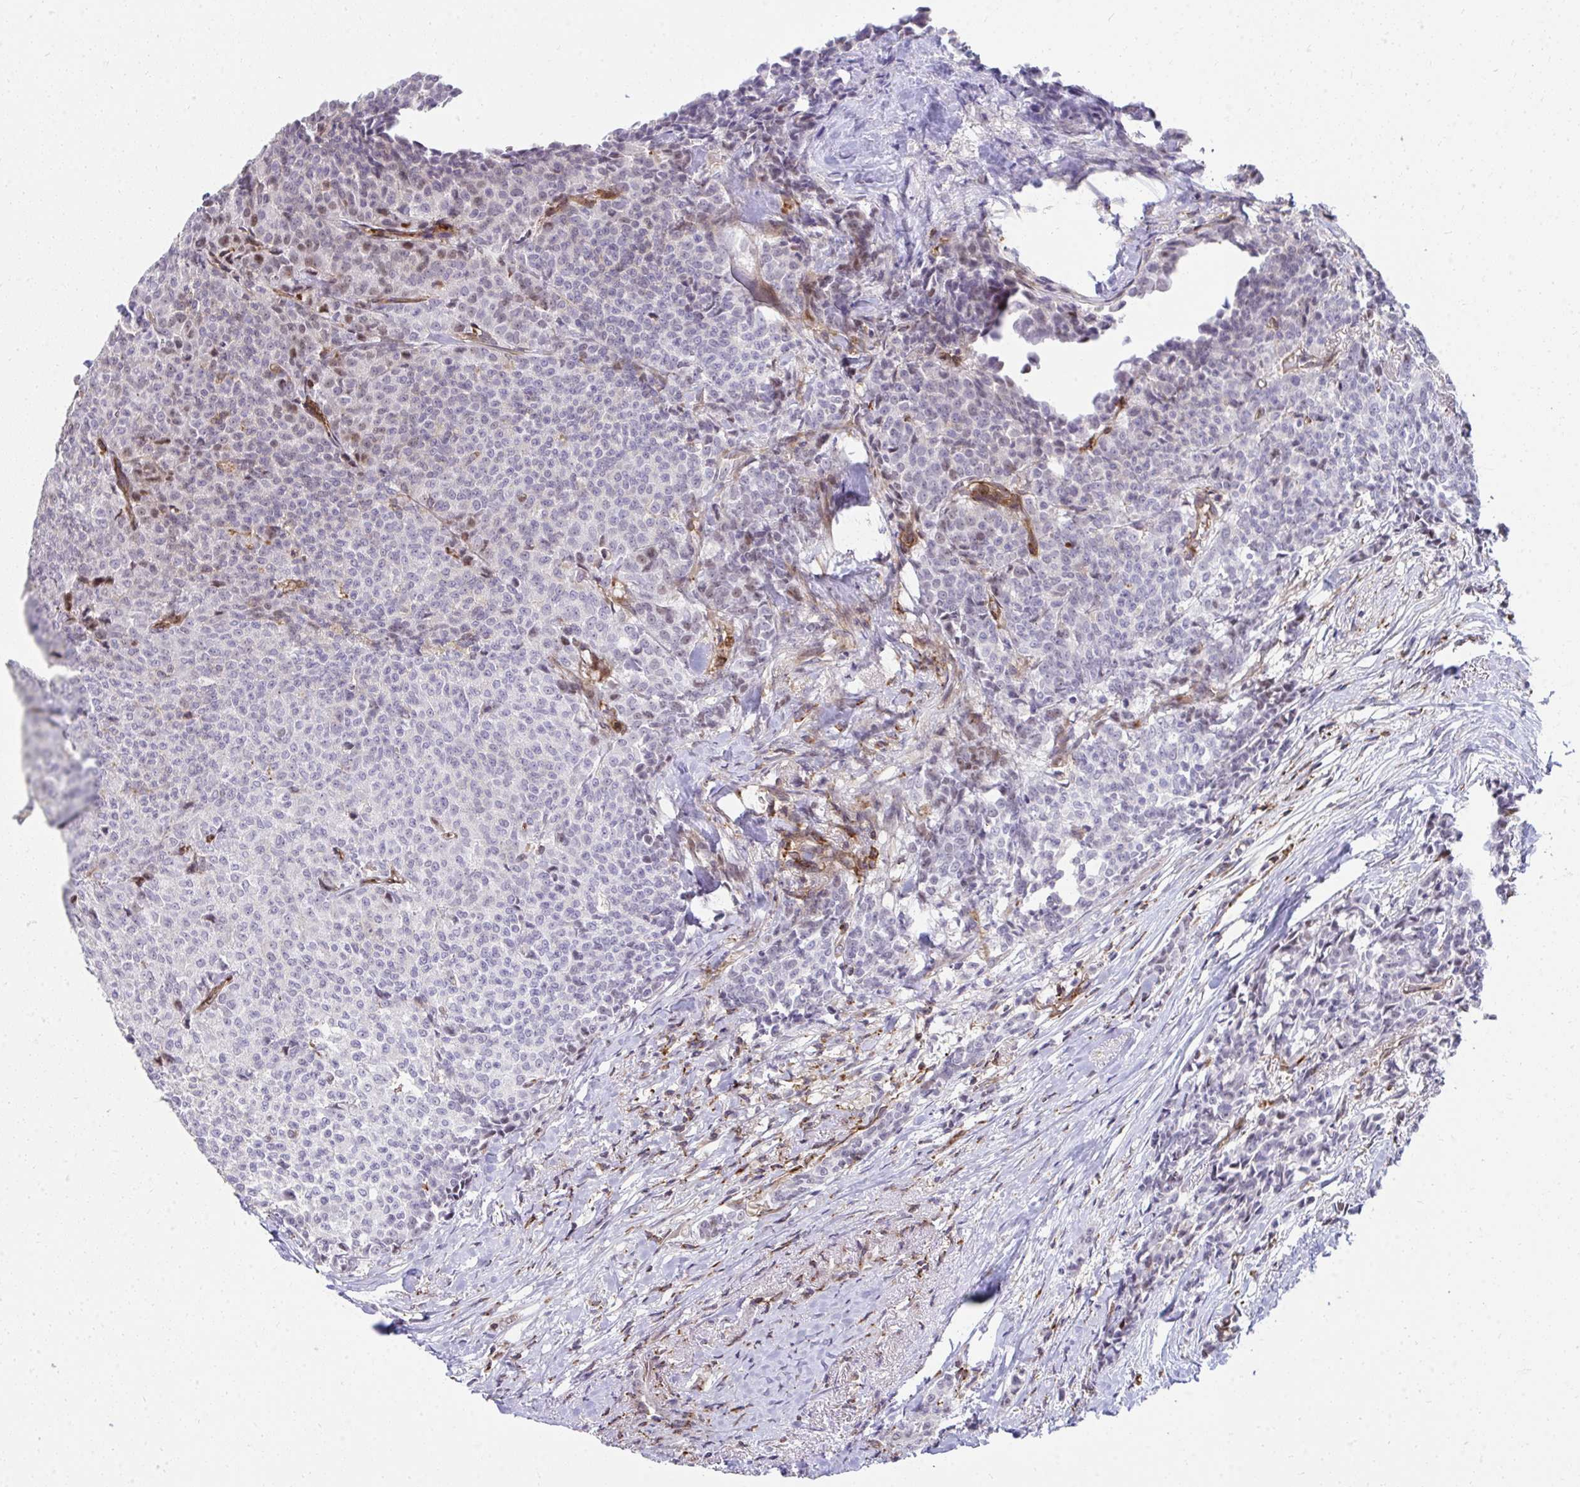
{"staining": {"intensity": "weak", "quantity": "<25%", "location": "nuclear"}, "tissue": "breast cancer", "cell_type": "Tumor cells", "image_type": "cancer", "snomed": [{"axis": "morphology", "description": "Duct carcinoma"}, {"axis": "topography", "description": "Breast"}], "caption": "A high-resolution image shows immunohistochemistry staining of breast cancer, which exhibits no significant positivity in tumor cells.", "gene": "FOXN3", "patient": {"sex": "female", "age": 91}}